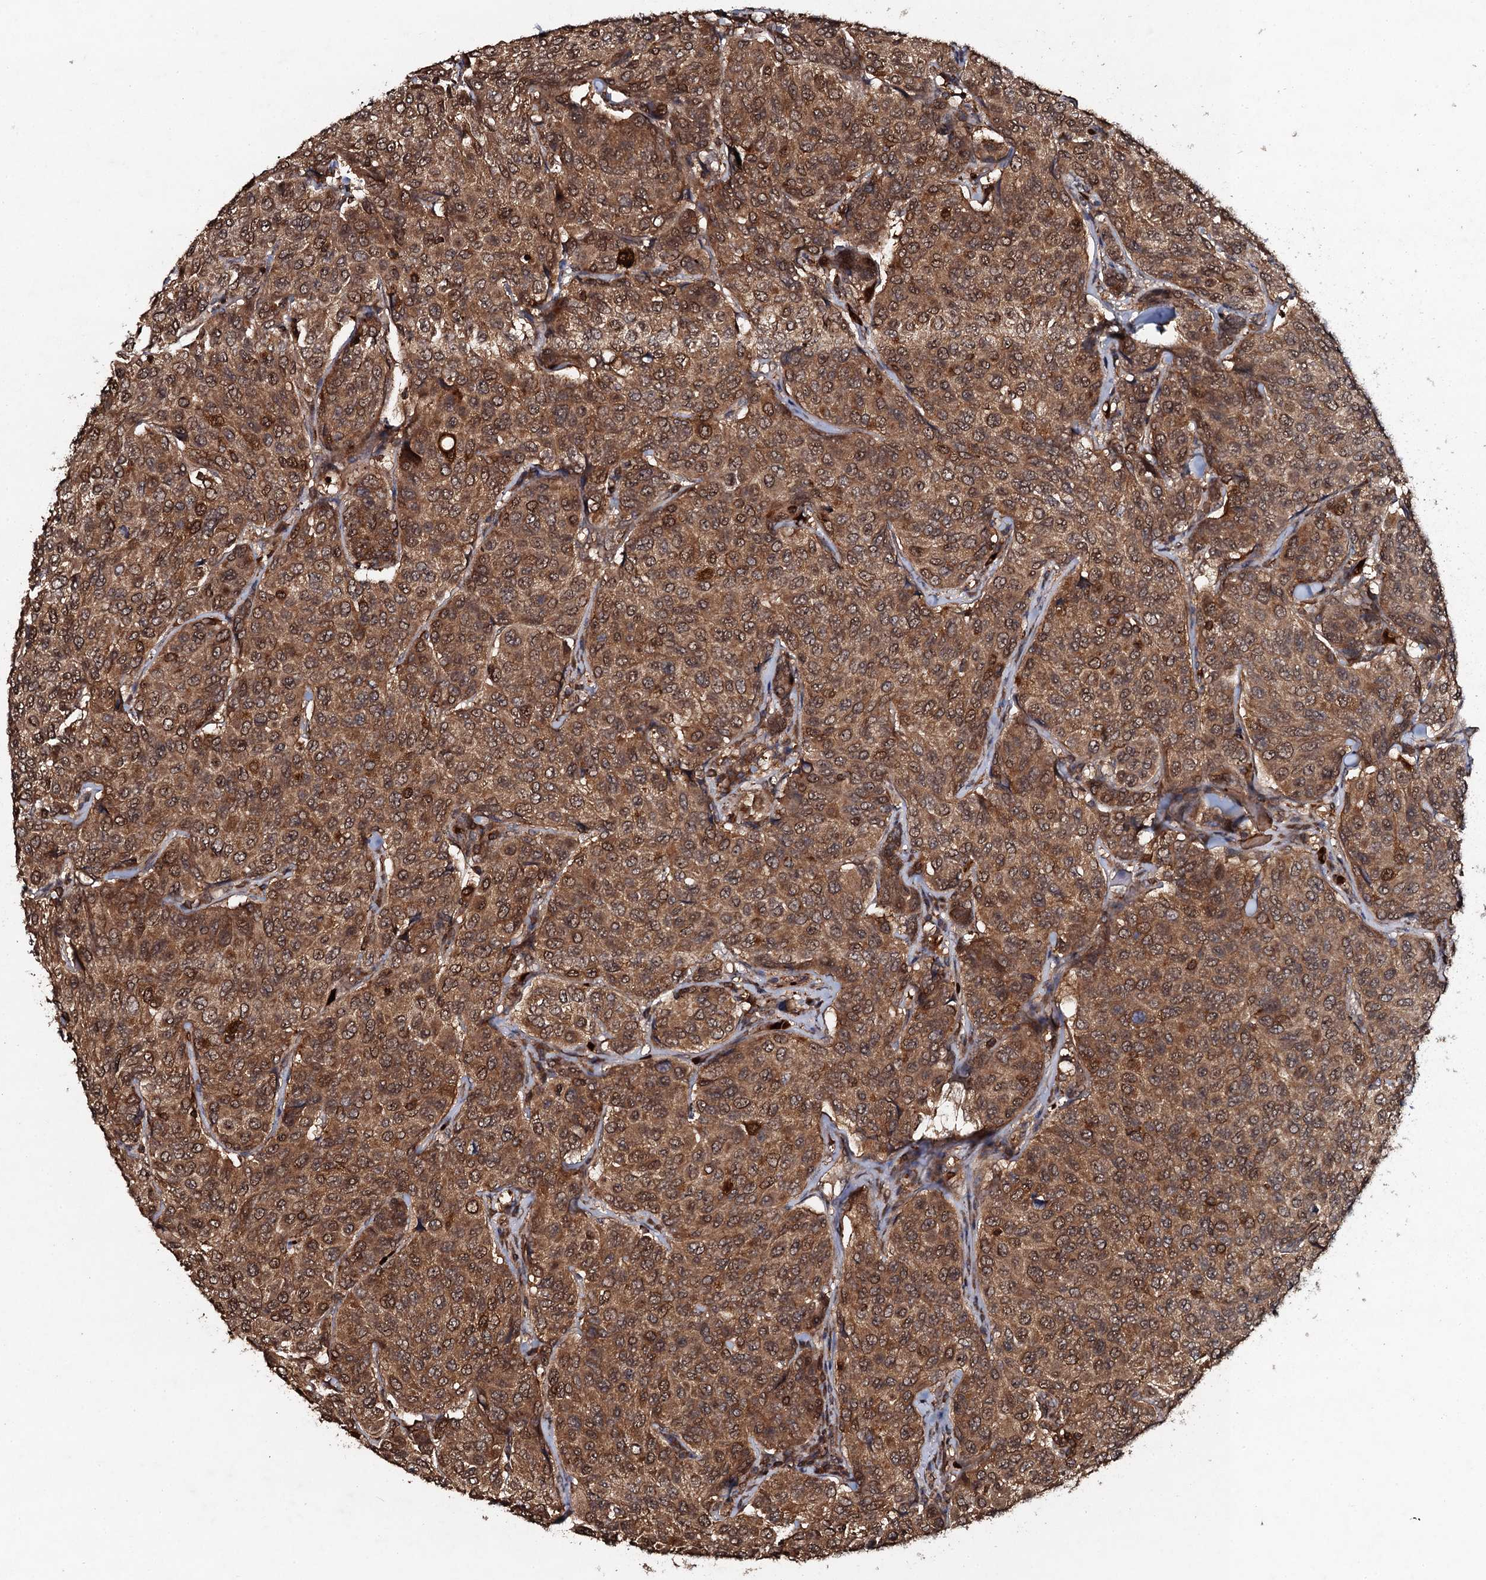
{"staining": {"intensity": "moderate", "quantity": ">75%", "location": "cytoplasmic/membranous,nuclear"}, "tissue": "breast cancer", "cell_type": "Tumor cells", "image_type": "cancer", "snomed": [{"axis": "morphology", "description": "Duct carcinoma"}, {"axis": "topography", "description": "Breast"}], "caption": "Tumor cells exhibit medium levels of moderate cytoplasmic/membranous and nuclear staining in approximately >75% of cells in human breast cancer (intraductal carcinoma).", "gene": "ADGRG3", "patient": {"sex": "female", "age": 55}}